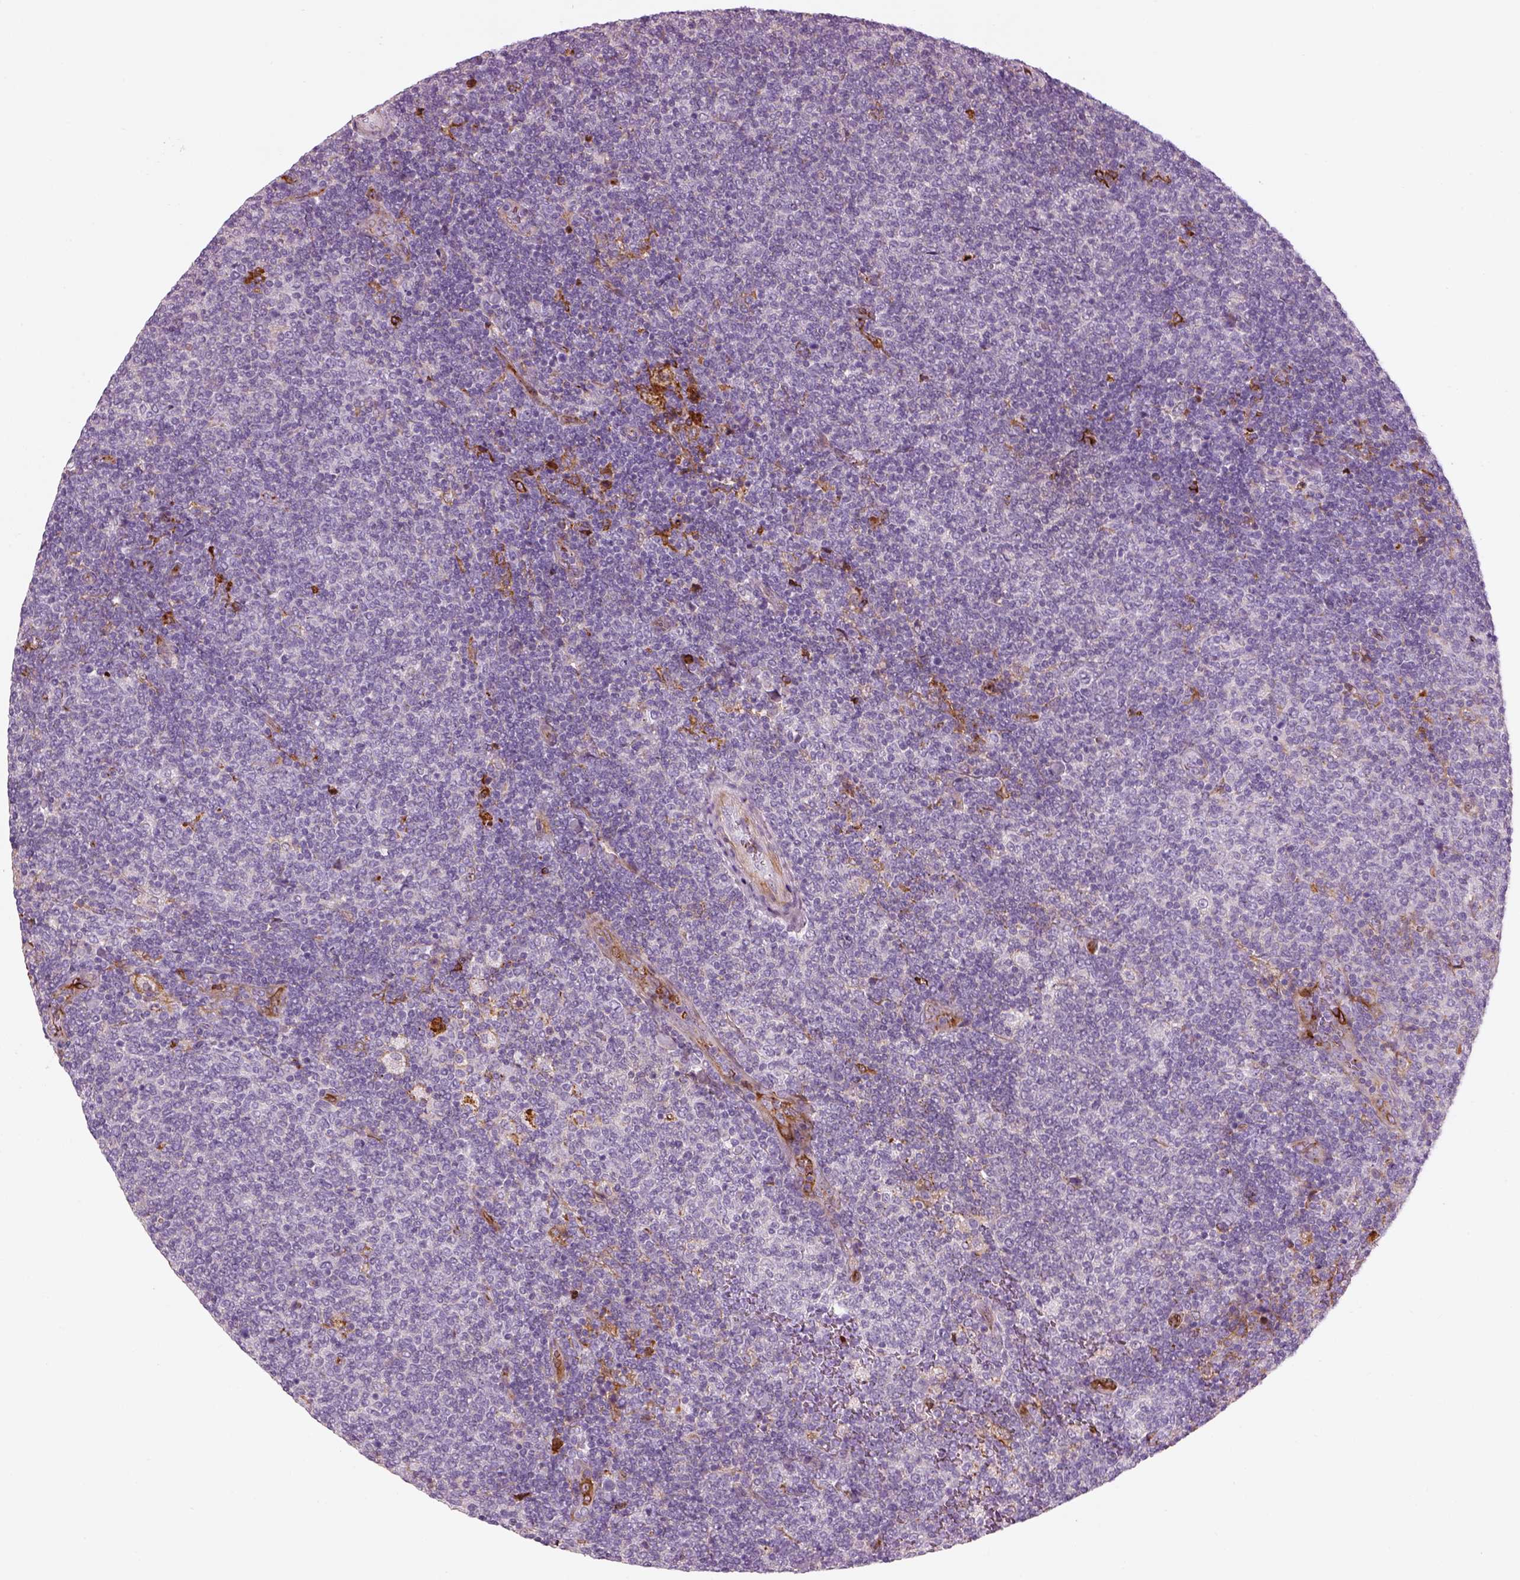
{"staining": {"intensity": "negative", "quantity": "none", "location": "none"}, "tissue": "lymphoma", "cell_type": "Tumor cells", "image_type": "cancer", "snomed": [{"axis": "morphology", "description": "Malignant lymphoma, non-Hodgkin's type, Low grade"}, {"axis": "topography", "description": "Lymph node"}], "caption": "There is no significant expression in tumor cells of lymphoma.", "gene": "PABPC1L2B", "patient": {"sex": "male", "age": 52}}